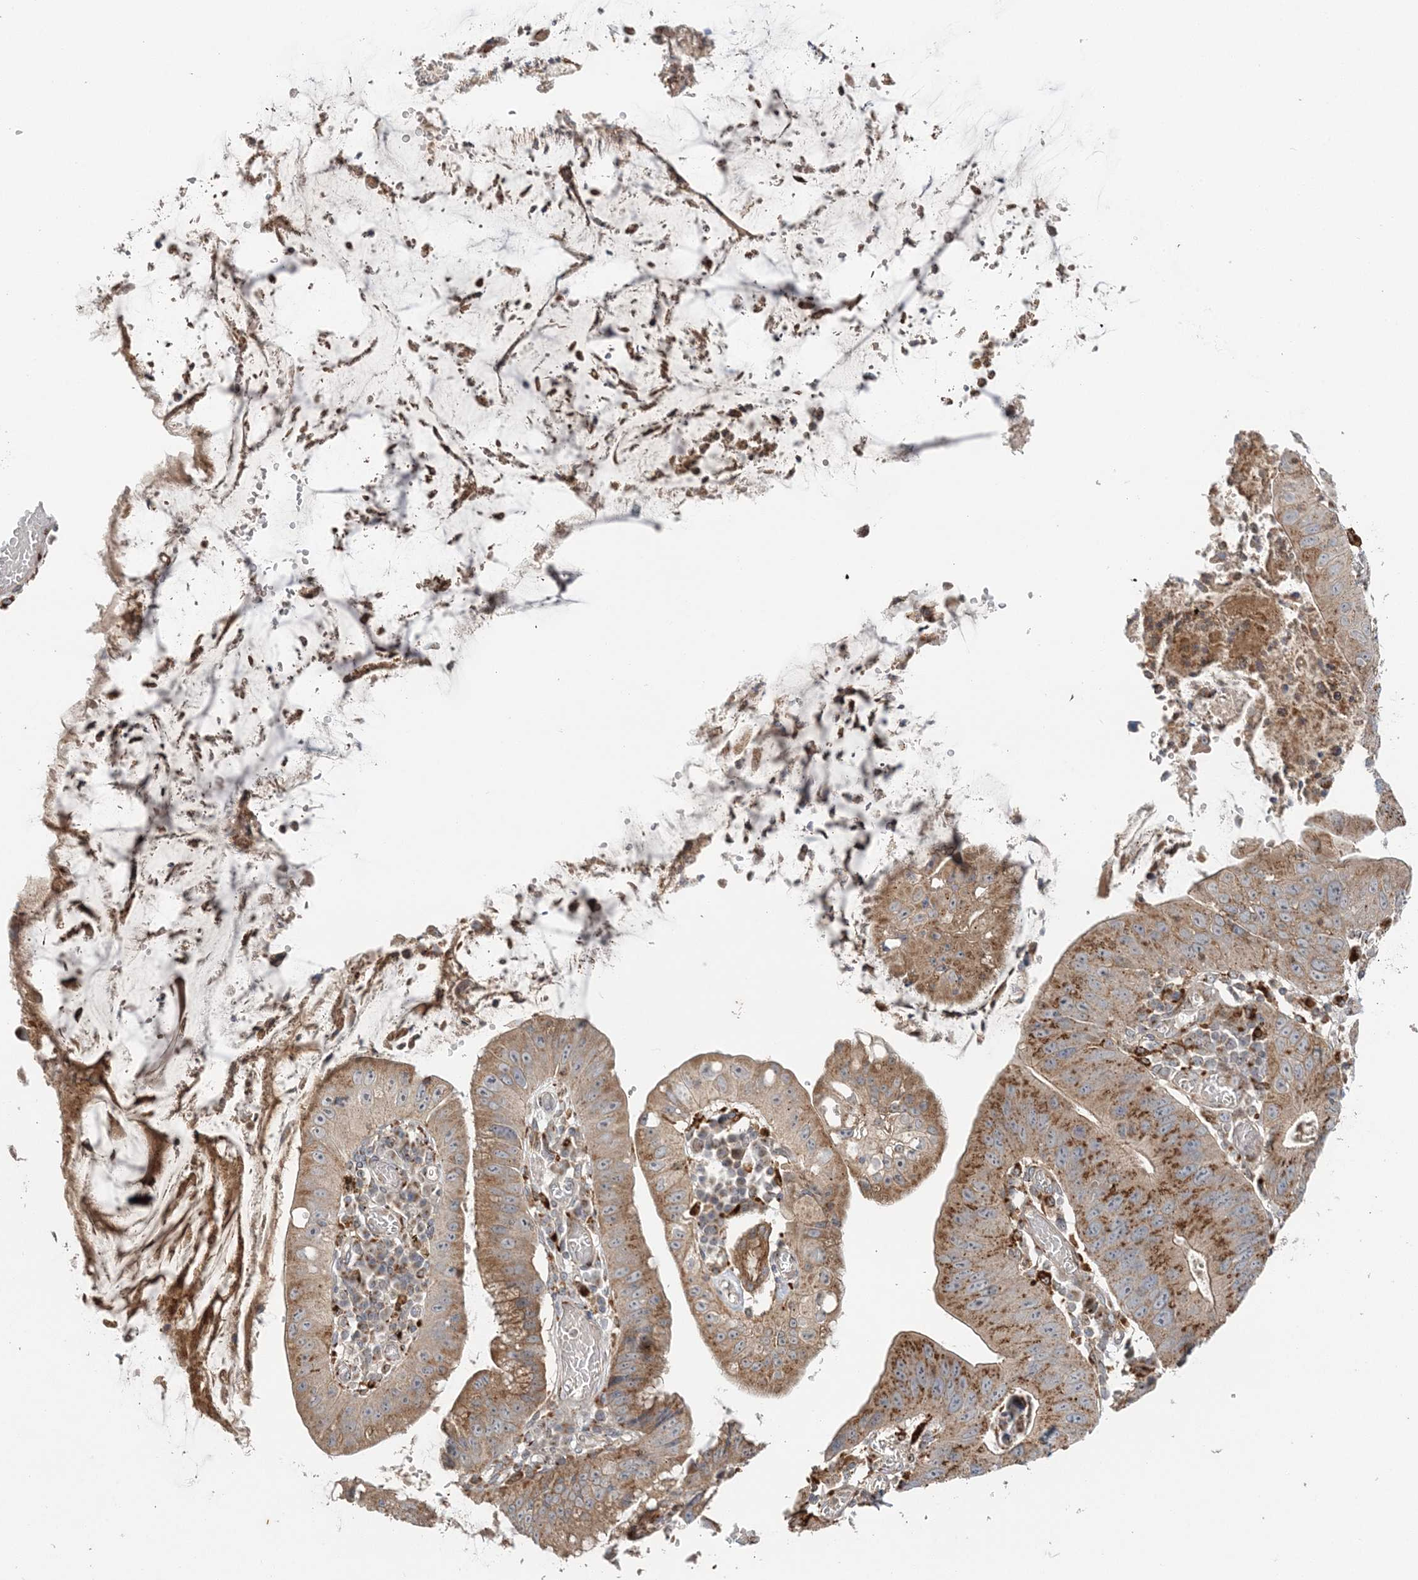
{"staining": {"intensity": "moderate", "quantity": ">75%", "location": "cytoplasmic/membranous"}, "tissue": "stomach cancer", "cell_type": "Tumor cells", "image_type": "cancer", "snomed": [{"axis": "morphology", "description": "Adenocarcinoma, NOS"}, {"axis": "topography", "description": "Stomach"}], "caption": "Tumor cells show moderate cytoplasmic/membranous expression in about >75% of cells in stomach adenocarcinoma.", "gene": "ABCC3", "patient": {"sex": "male", "age": 59}}